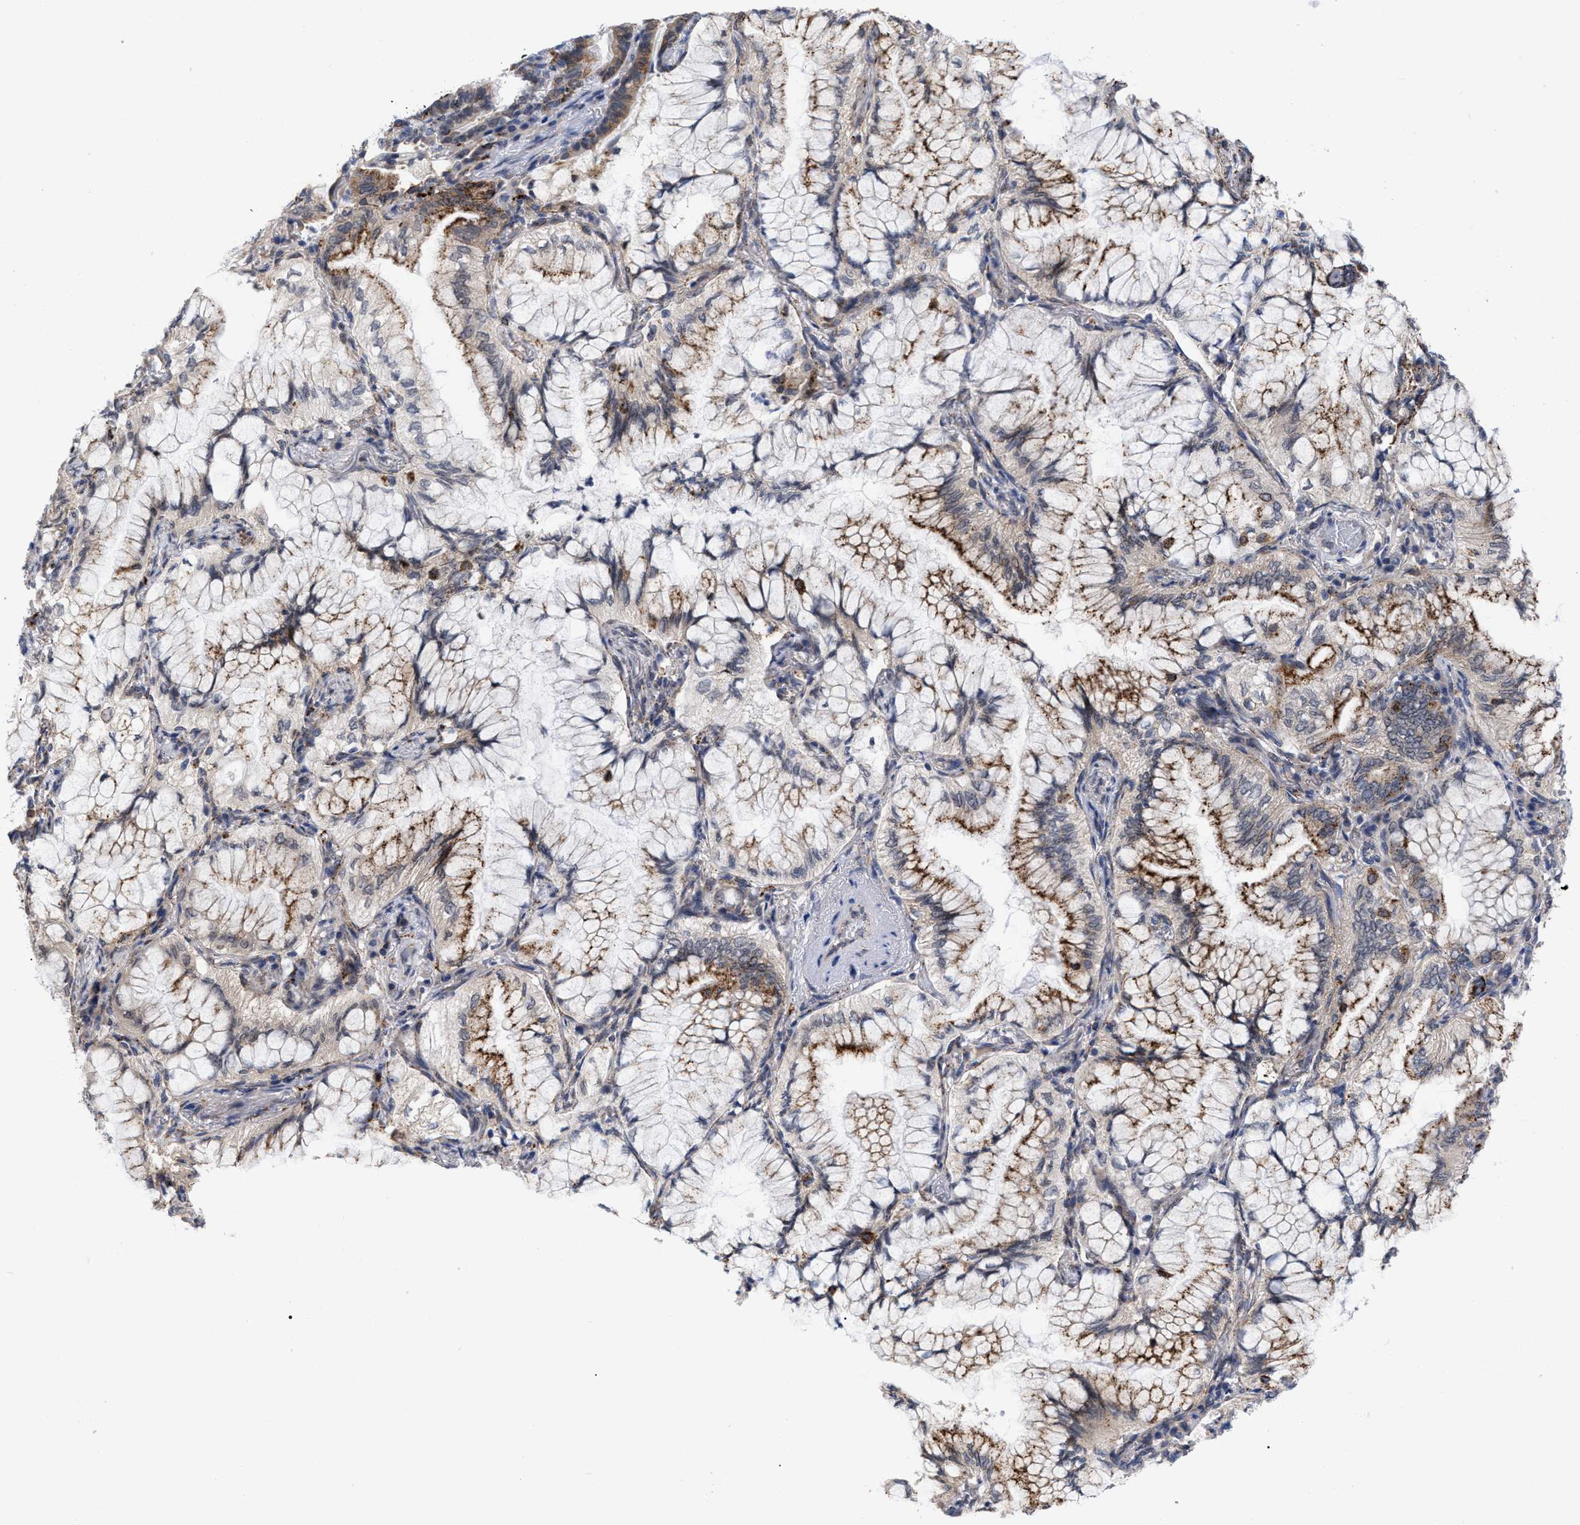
{"staining": {"intensity": "moderate", "quantity": ">75%", "location": "cytoplasmic/membranous"}, "tissue": "lung cancer", "cell_type": "Tumor cells", "image_type": "cancer", "snomed": [{"axis": "morphology", "description": "Adenocarcinoma, NOS"}, {"axis": "topography", "description": "Lung"}], "caption": "Protein staining displays moderate cytoplasmic/membranous staining in approximately >75% of tumor cells in lung cancer.", "gene": "UPF1", "patient": {"sex": "female", "age": 70}}